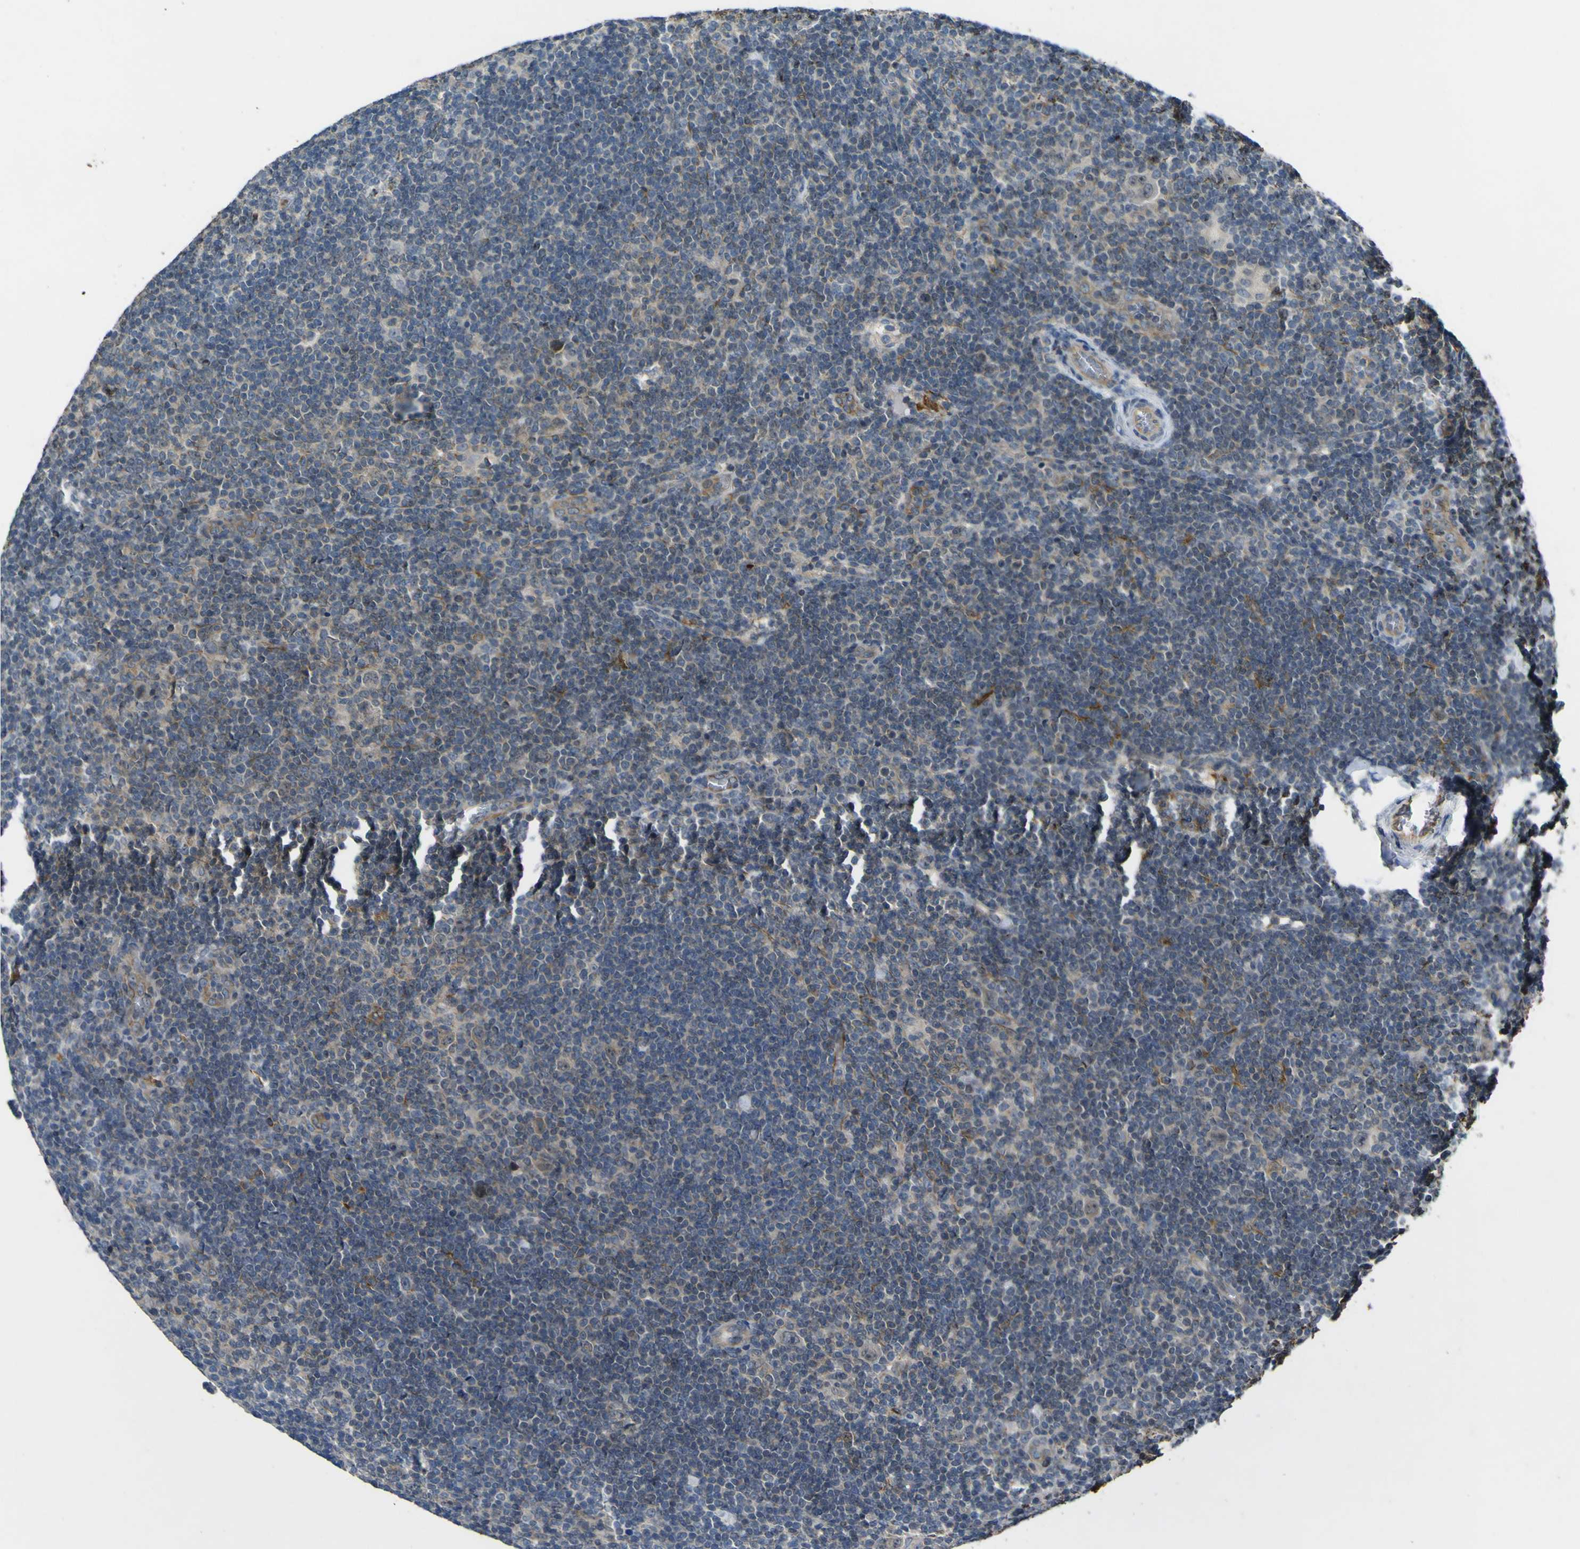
{"staining": {"intensity": "weak", "quantity": "<25%", "location": "cytoplasmic/membranous"}, "tissue": "lymphoma", "cell_type": "Tumor cells", "image_type": "cancer", "snomed": [{"axis": "morphology", "description": "Hodgkin's disease, NOS"}, {"axis": "topography", "description": "Lymph node"}], "caption": "Protein analysis of lymphoma displays no significant expression in tumor cells.", "gene": "LDLR", "patient": {"sex": "female", "age": 57}}